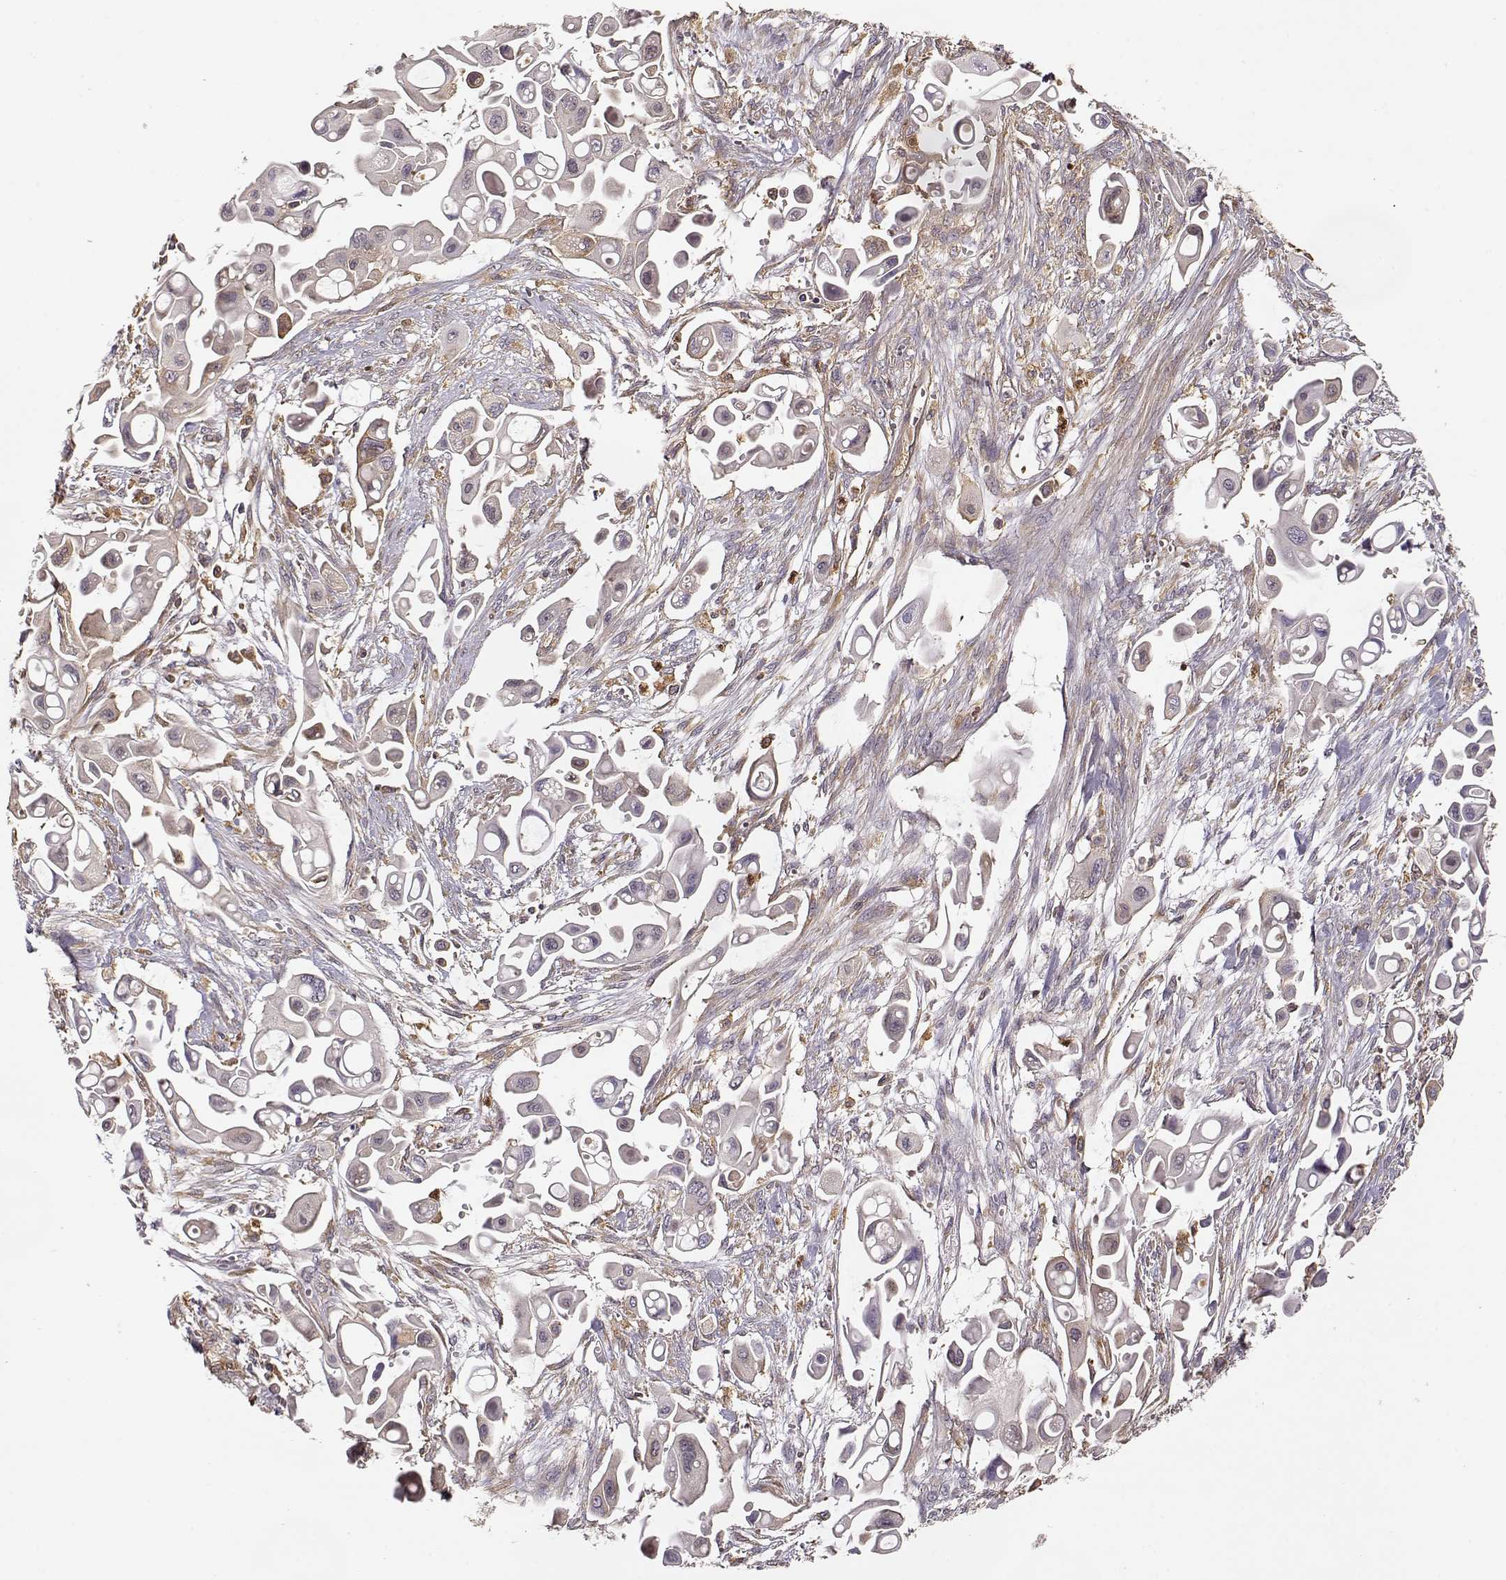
{"staining": {"intensity": "negative", "quantity": "none", "location": "none"}, "tissue": "pancreatic cancer", "cell_type": "Tumor cells", "image_type": "cancer", "snomed": [{"axis": "morphology", "description": "Adenocarcinoma, NOS"}, {"axis": "topography", "description": "Pancreas"}], "caption": "The photomicrograph shows no staining of tumor cells in adenocarcinoma (pancreatic).", "gene": "ARHGEF2", "patient": {"sex": "male", "age": 50}}